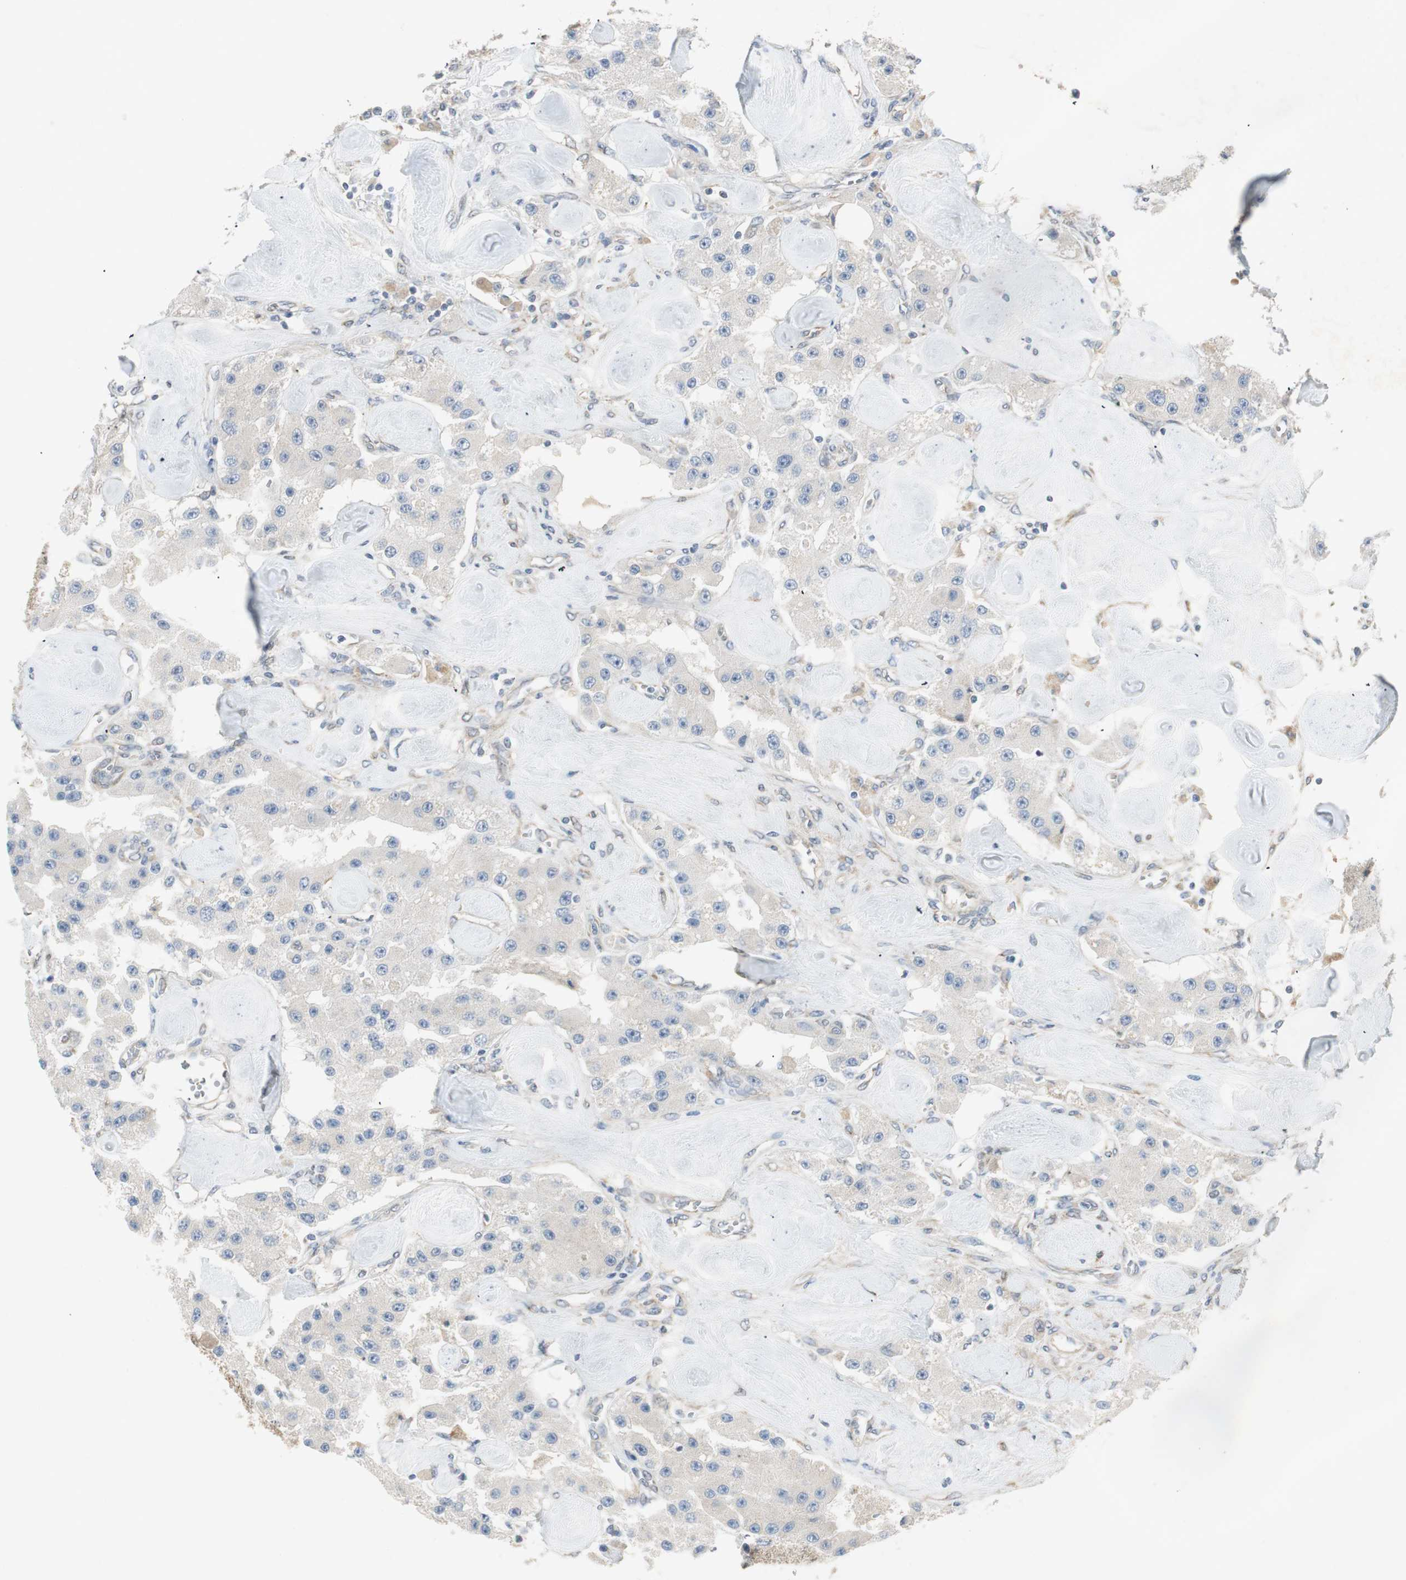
{"staining": {"intensity": "weak", "quantity": "25%-75%", "location": "nuclear"}, "tissue": "carcinoid", "cell_type": "Tumor cells", "image_type": "cancer", "snomed": [{"axis": "morphology", "description": "Carcinoid, malignant, NOS"}, {"axis": "topography", "description": "Pancreas"}], "caption": "Carcinoid stained with a brown dye displays weak nuclear positive positivity in approximately 25%-75% of tumor cells.", "gene": "STON1-GTF2A1L", "patient": {"sex": "male", "age": 41}}